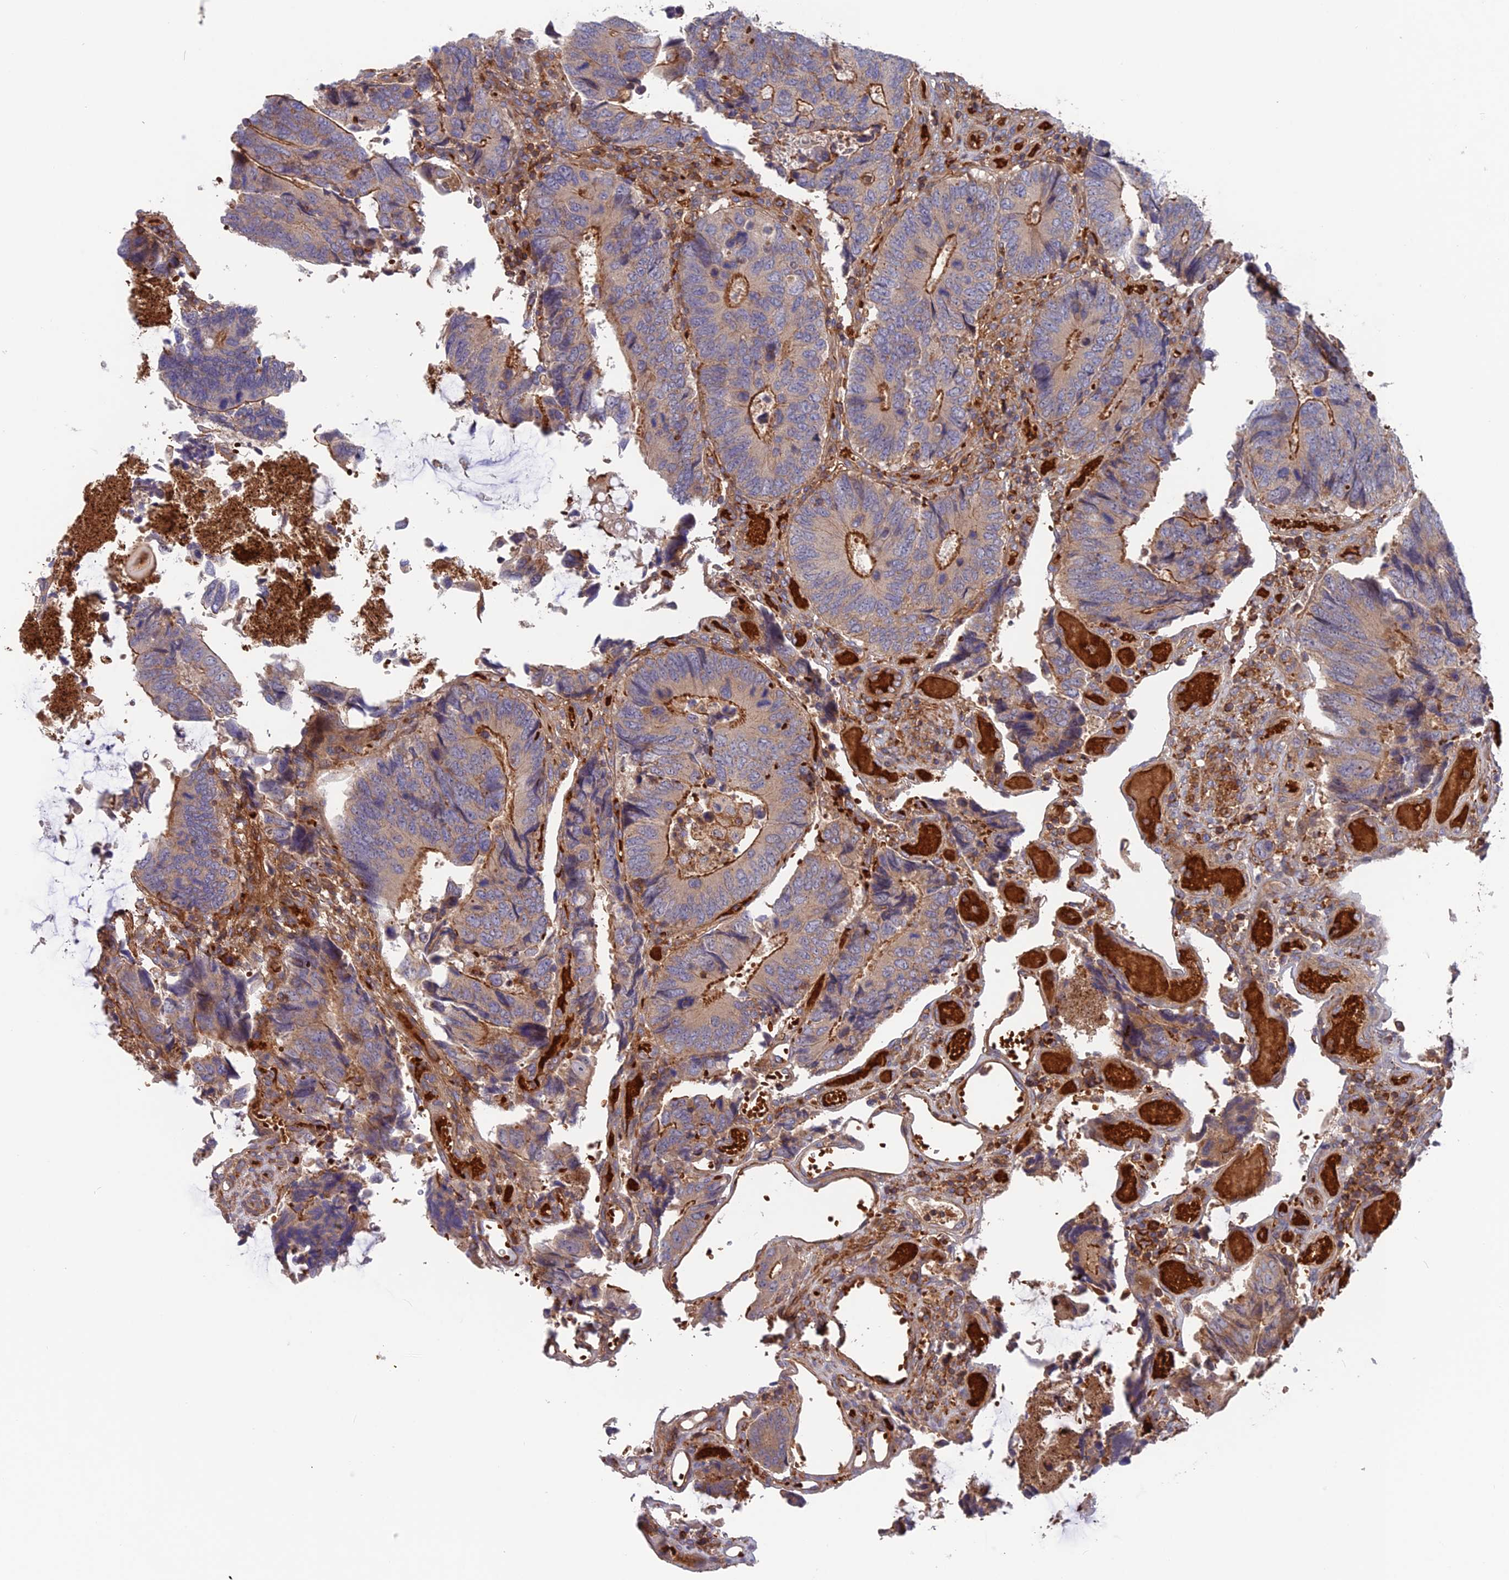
{"staining": {"intensity": "moderate", "quantity": "25%-75%", "location": "cytoplasmic/membranous"}, "tissue": "colorectal cancer", "cell_type": "Tumor cells", "image_type": "cancer", "snomed": [{"axis": "morphology", "description": "Adenocarcinoma, NOS"}, {"axis": "topography", "description": "Colon"}], "caption": "Immunohistochemistry (DAB) staining of colorectal adenocarcinoma exhibits moderate cytoplasmic/membranous protein staining in about 25%-75% of tumor cells.", "gene": "CPNE7", "patient": {"sex": "male", "age": 87}}